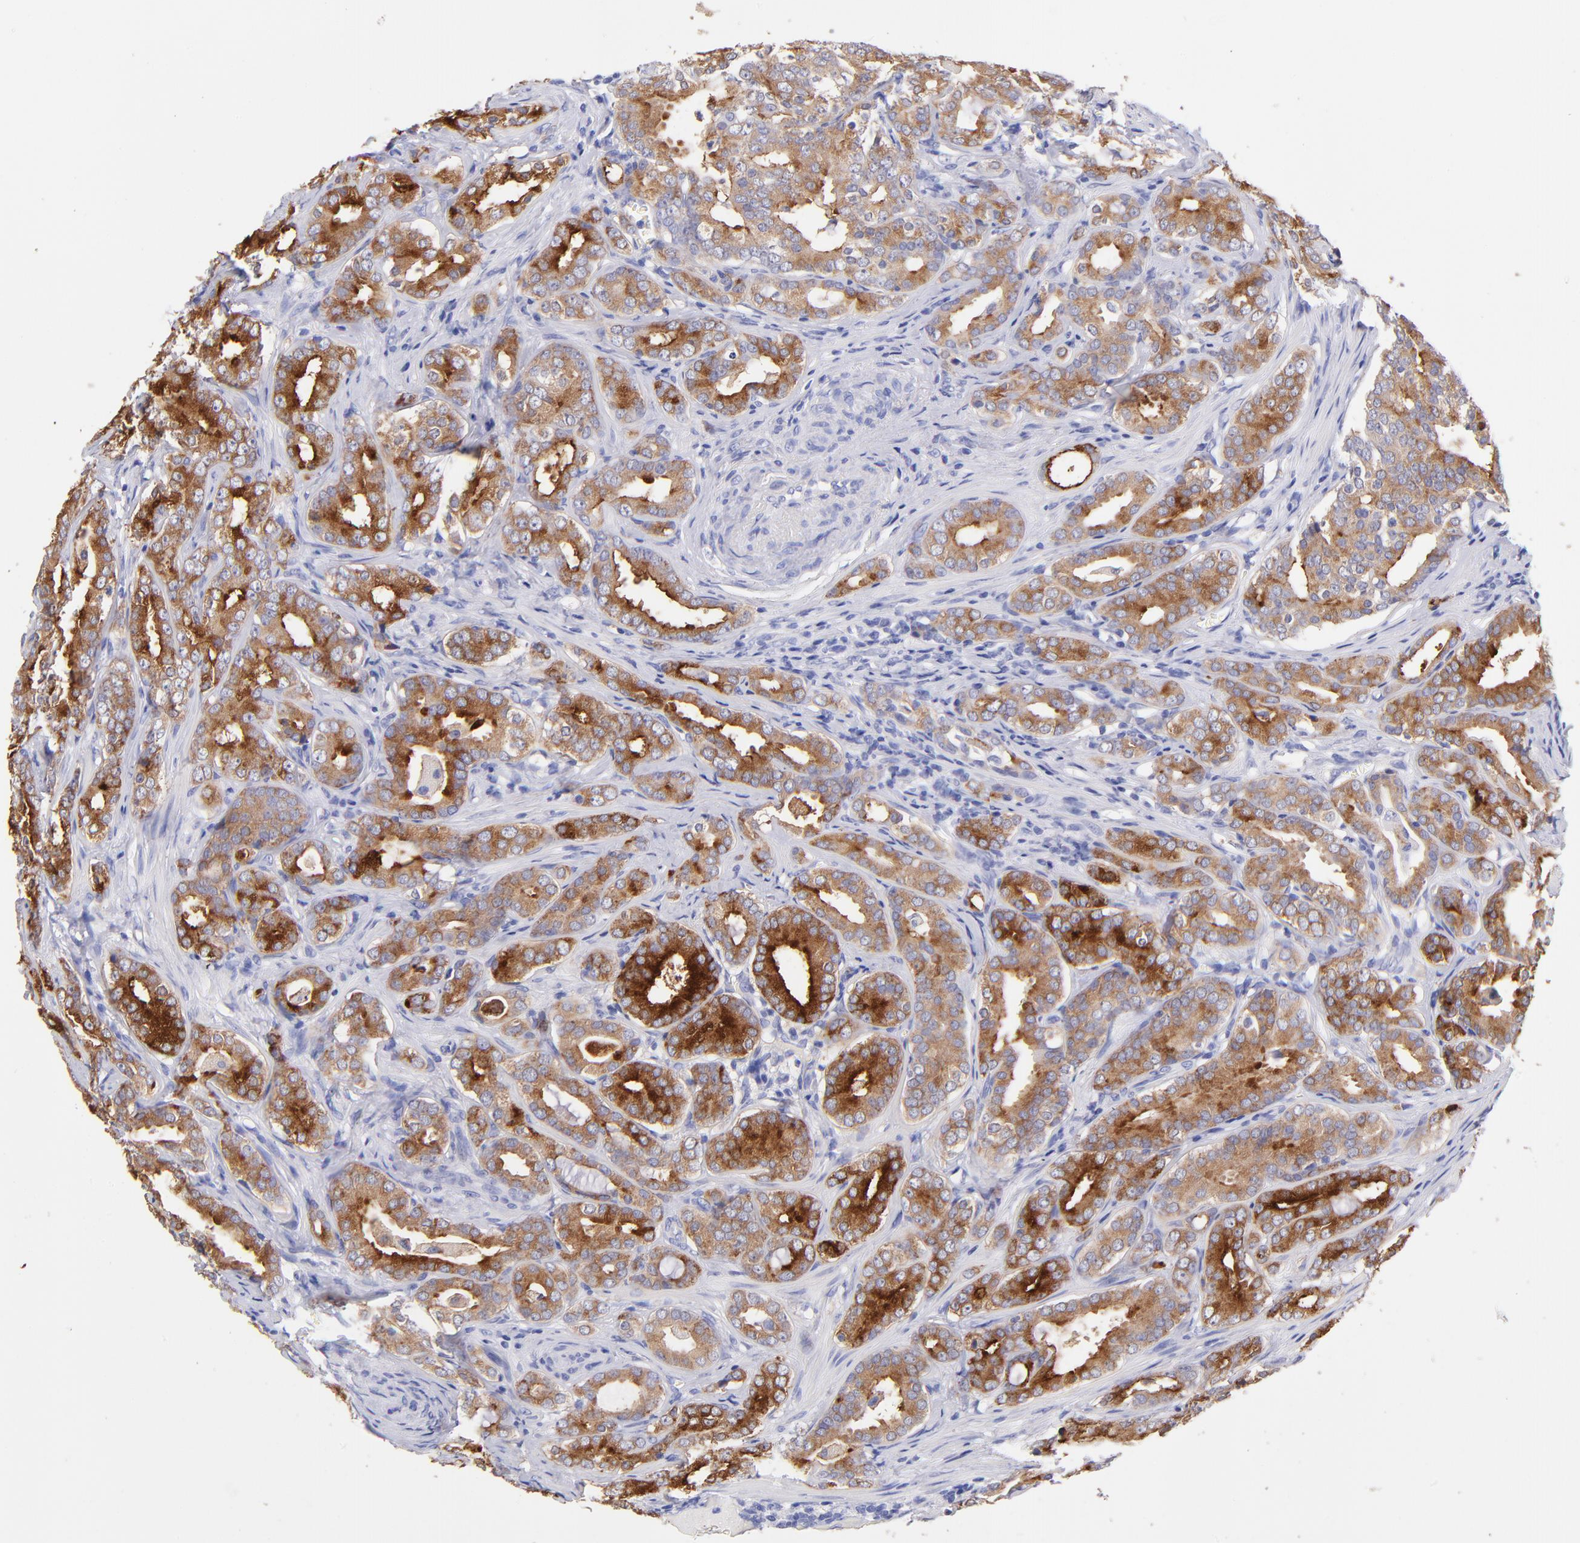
{"staining": {"intensity": "moderate", "quantity": ">75%", "location": "cytoplasmic/membranous"}, "tissue": "prostate cancer", "cell_type": "Tumor cells", "image_type": "cancer", "snomed": [{"axis": "morphology", "description": "Adenocarcinoma, Low grade"}, {"axis": "topography", "description": "Prostate"}], "caption": "Human prostate adenocarcinoma (low-grade) stained with a brown dye demonstrates moderate cytoplasmic/membranous positive staining in about >75% of tumor cells.", "gene": "RAB3B", "patient": {"sex": "male", "age": 59}}